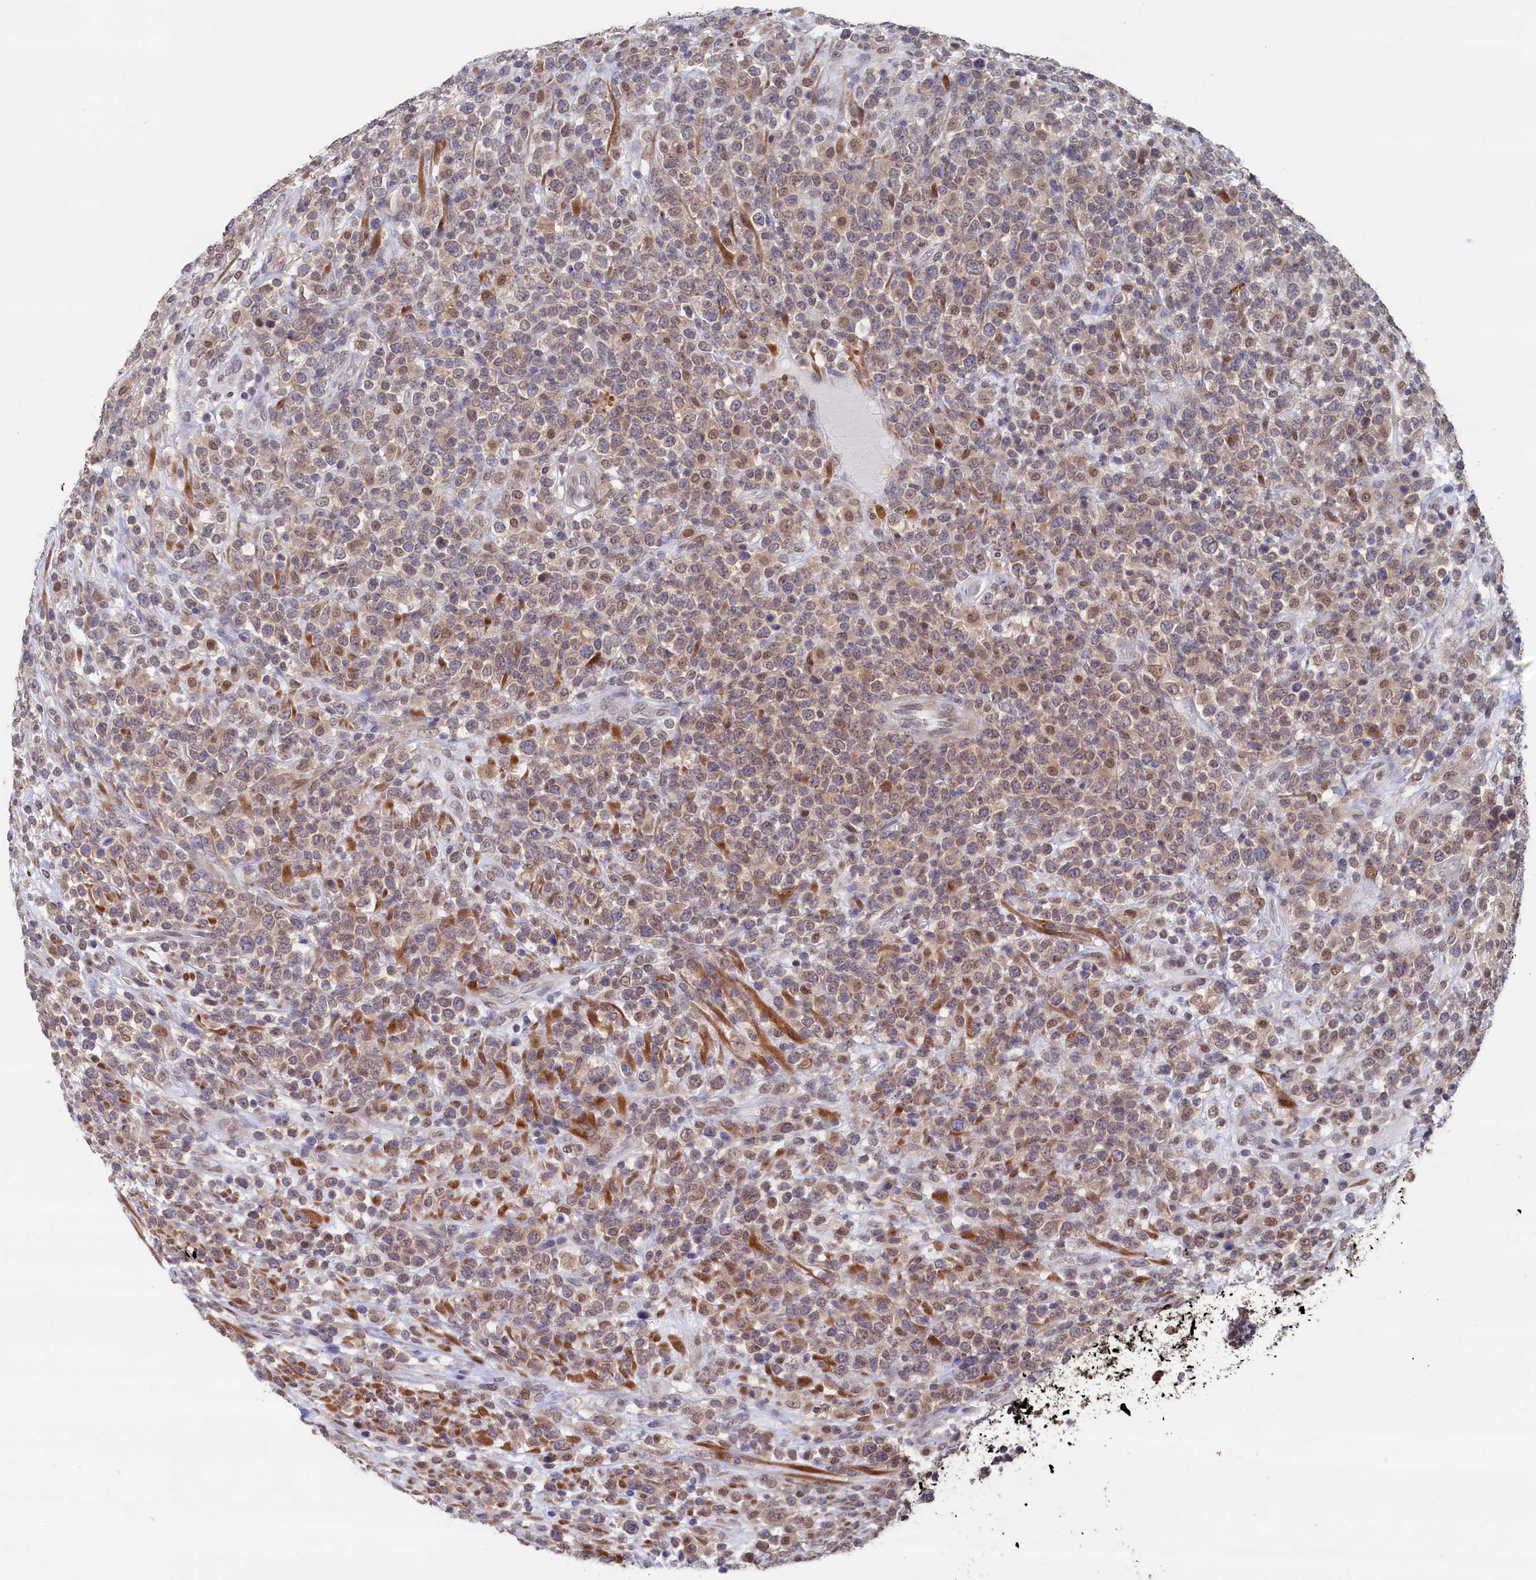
{"staining": {"intensity": "weak", "quantity": "25%-75%", "location": "cytoplasmic/membranous"}, "tissue": "lymphoma", "cell_type": "Tumor cells", "image_type": "cancer", "snomed": [{"axis": "morphology", "description": "Malignant lymphoma, non-Hodgkin's type, High grade"}, {"axis": "topography", "description": "Colon"}], "caption": "Protein analysis of malignant lymphoma, non-Hodgkin's type (high-grade) tissue reveals weak cytoplasmic/membranous staining in about 25%-75% of tumor cells.", "gene": "AHCY", "patient": {"sex": "female", "age": 53}}